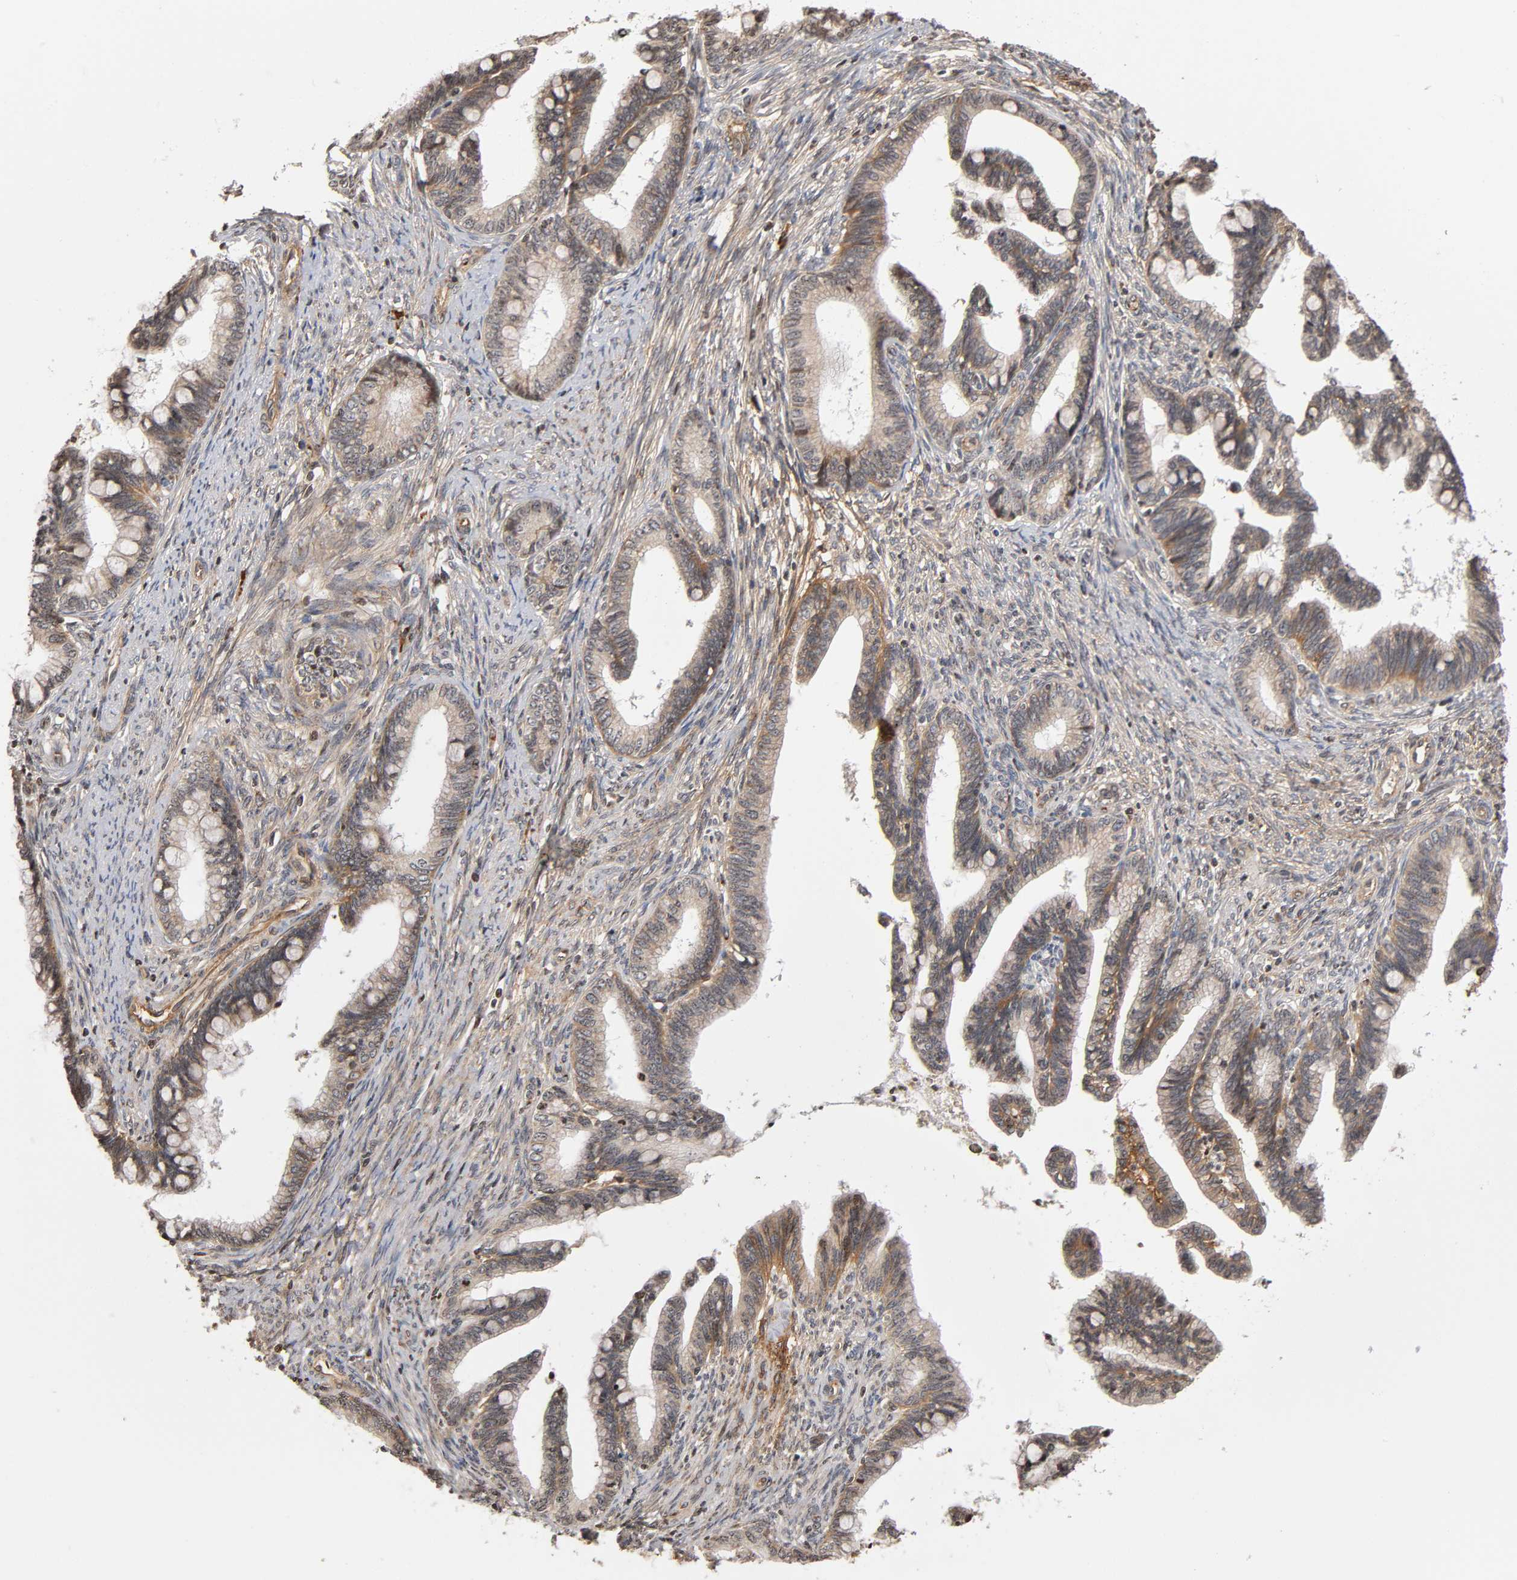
{"staining": {"intensity": "weak", "quantity": "<25%", "location": "cytoplasmic/membranous"}, "tissue": "cervical cancer", "cell_type": "Tumor cells", "image_type": "cancer", "snomed": [{"axis": "morphology", "description": "Adenocarcinoma, NOS"}, {"axis": "topography", "description": "Cervix"}], "caption": "Adenocarcinoma (cervical) was stained to show a protein in brown. There is no significant staining in tumor cells.", "gene": "ITGAV", "patient": {"sex": "female", "age": 36}}